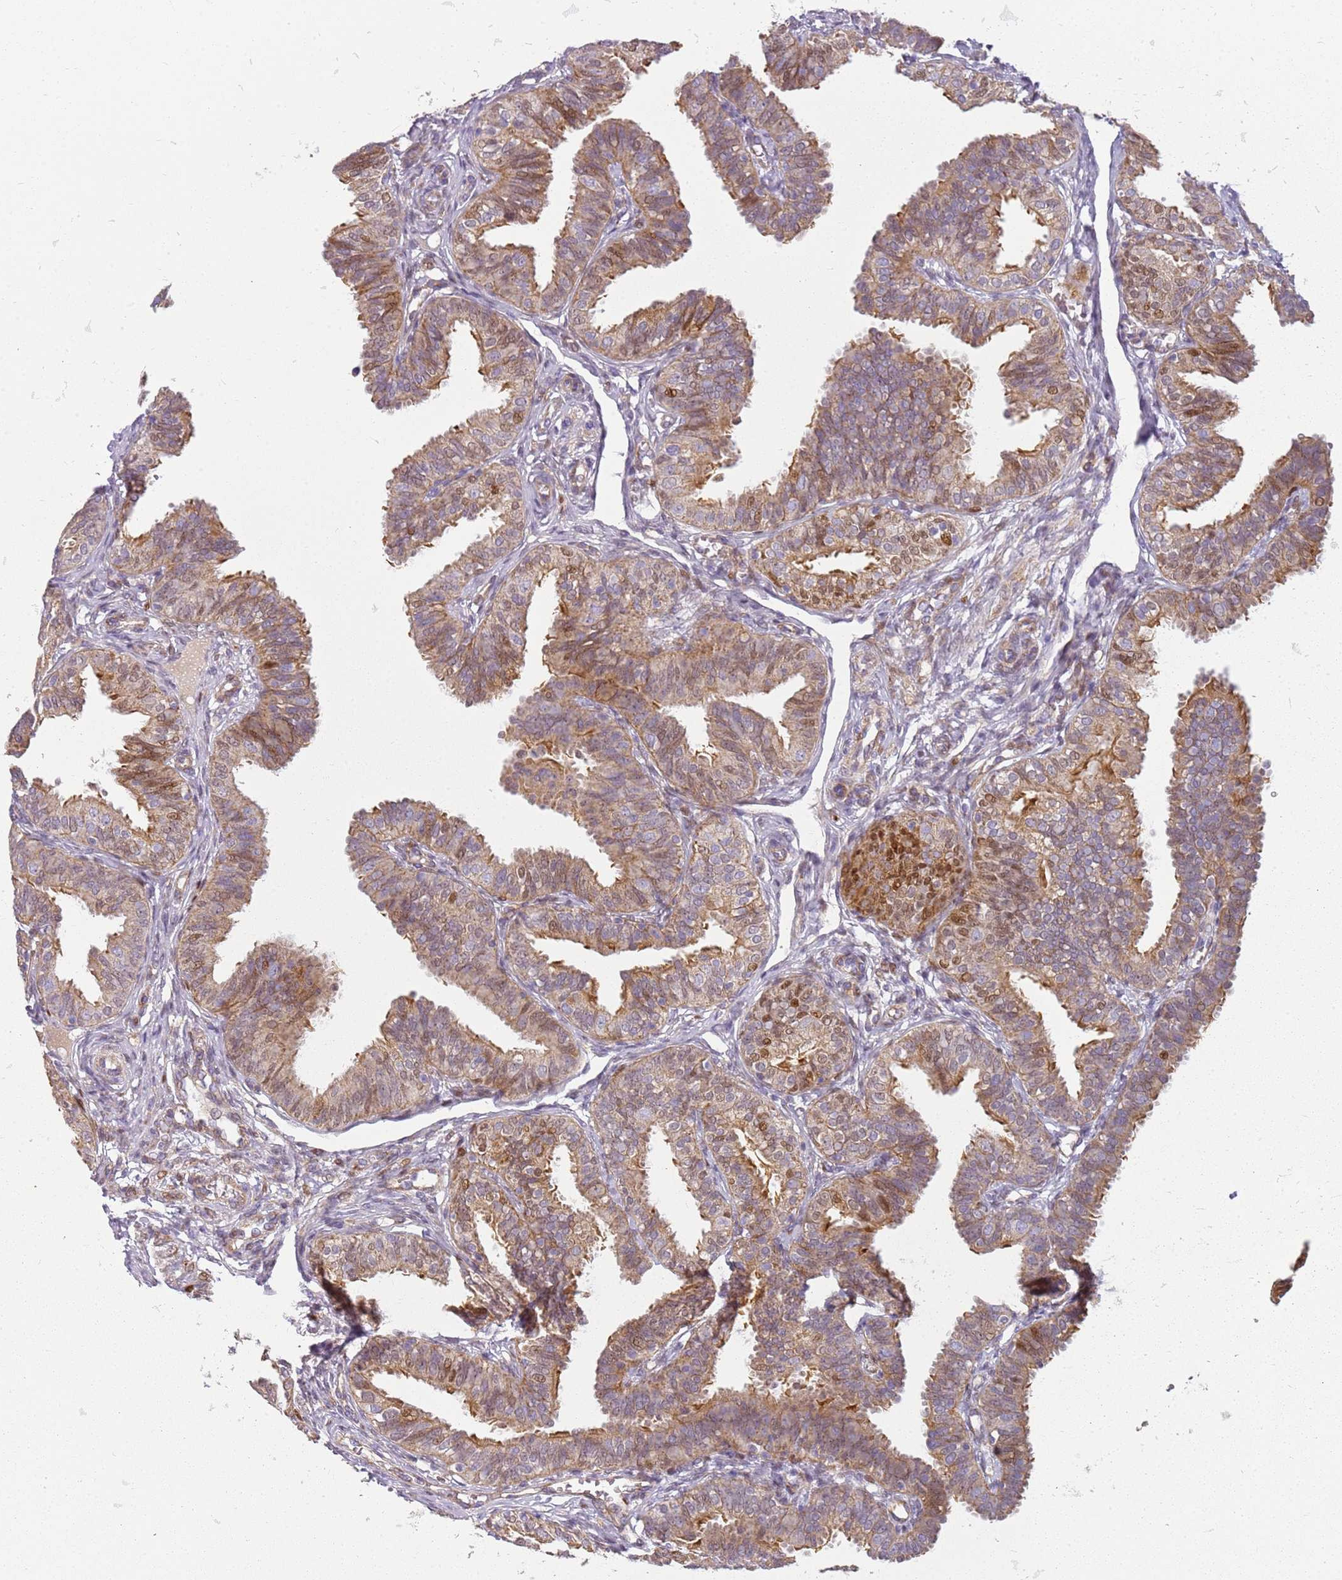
{"staining": {"intensity": "strong", "quantity": ">75%", "location": "cytoplasmic/membranous,nuclear"}, "tissue": "fallopian tube", "cell_type": "Glandular cells", "image_type": "normal", "snomed": [{"axis": "morphology", "description": "Normal tissue, NOS"}, {"axis": "topography", "description": "Fallopian tube"}], "caption": "The micrograph displays a brown stain indicating the presence of a protein in the cytoplasmic/membranous,nuclear of glandular cells in fallopian tube.", "gene": "TMEM200C", "patient": {"sex": "female", "age": 35}}